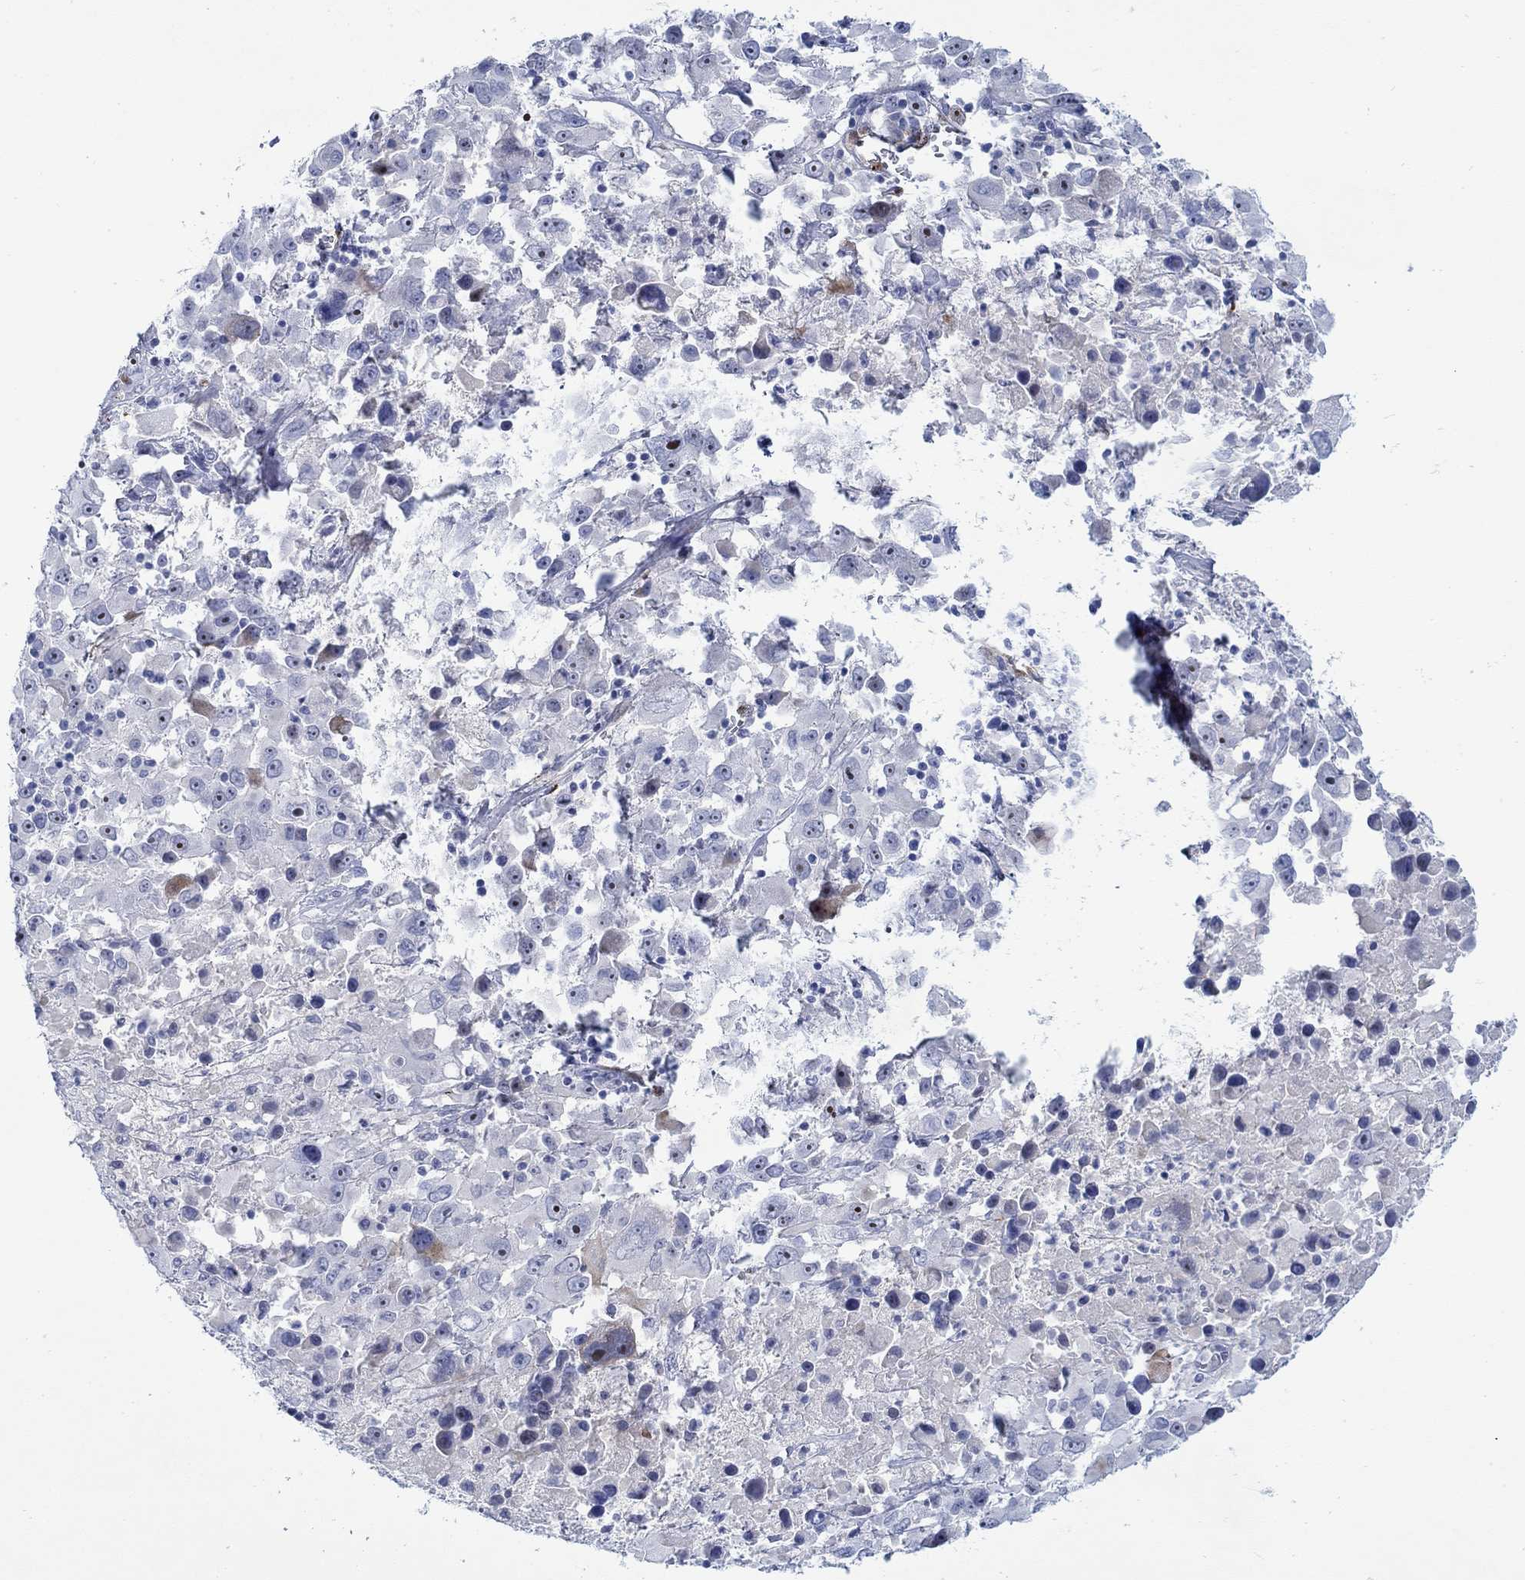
{"staining": {"intensity": "negative", "quantity": "none", "location": "none"}, "tissue": "melanoma", "cell_type": "Tumor cells", "image_type": "cancer", "snomed": [{"axis": "morphology", "description": "Malignant melanoma, Metastatic site"}, {"axis": "topography", "description": "Lymph node"}], "caption": "This histopathology image is of melanoma stained with immunohistochemistry to label a protein in brown with the nuclei are counter-stained blue. There is no expression in tumor cells.", "gene": "KSR2", "patient": {"sex": "male", "age": 50}}